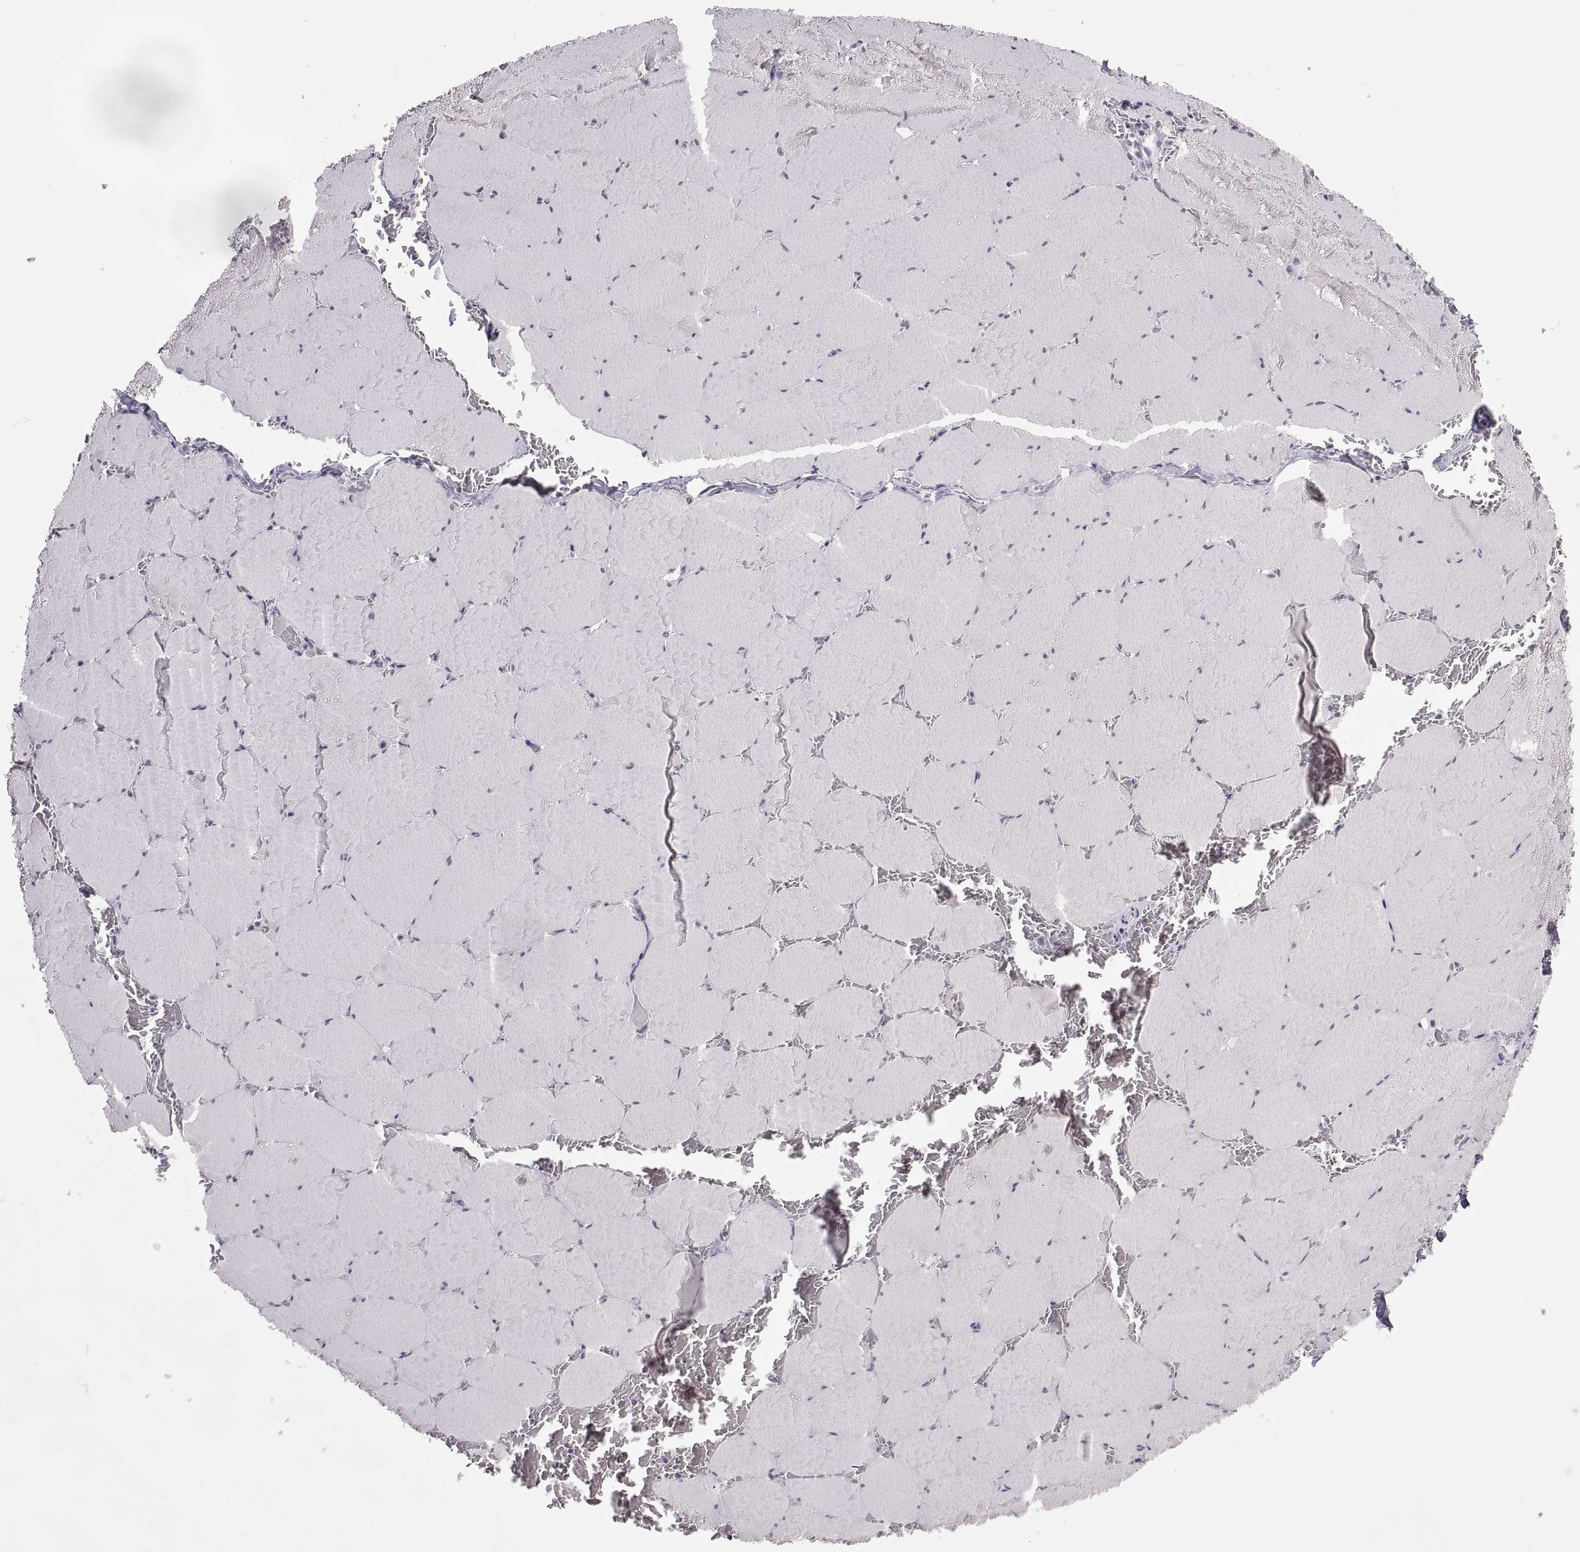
{"staining": {"intensity": "negative", "quantity": "none", "location": "none"}, "tissue": "skeletal muscle", "cell_type": "Myocytes", "image_type": "normal", "snomed": [{"axis": "morphology", "description": "Normal tissue, NOS"}, {"axis": "morphology", "description": "Malignant melanoma, Metastatic site"}, {"axis": "topography", "description": "Skeletal muscle"}], "caption": "Immunohistochemistry (IHC) of benign human skeletal muscle exhibits no staining in myocytes. (Stains: DAB immunohistochemistry (IHC) with hematoxylin counter stain, Microscopy: brightfield microscopy at high magnification).", "gene": "CARTPT", "patient": {"sex": "male", "age": 50}}